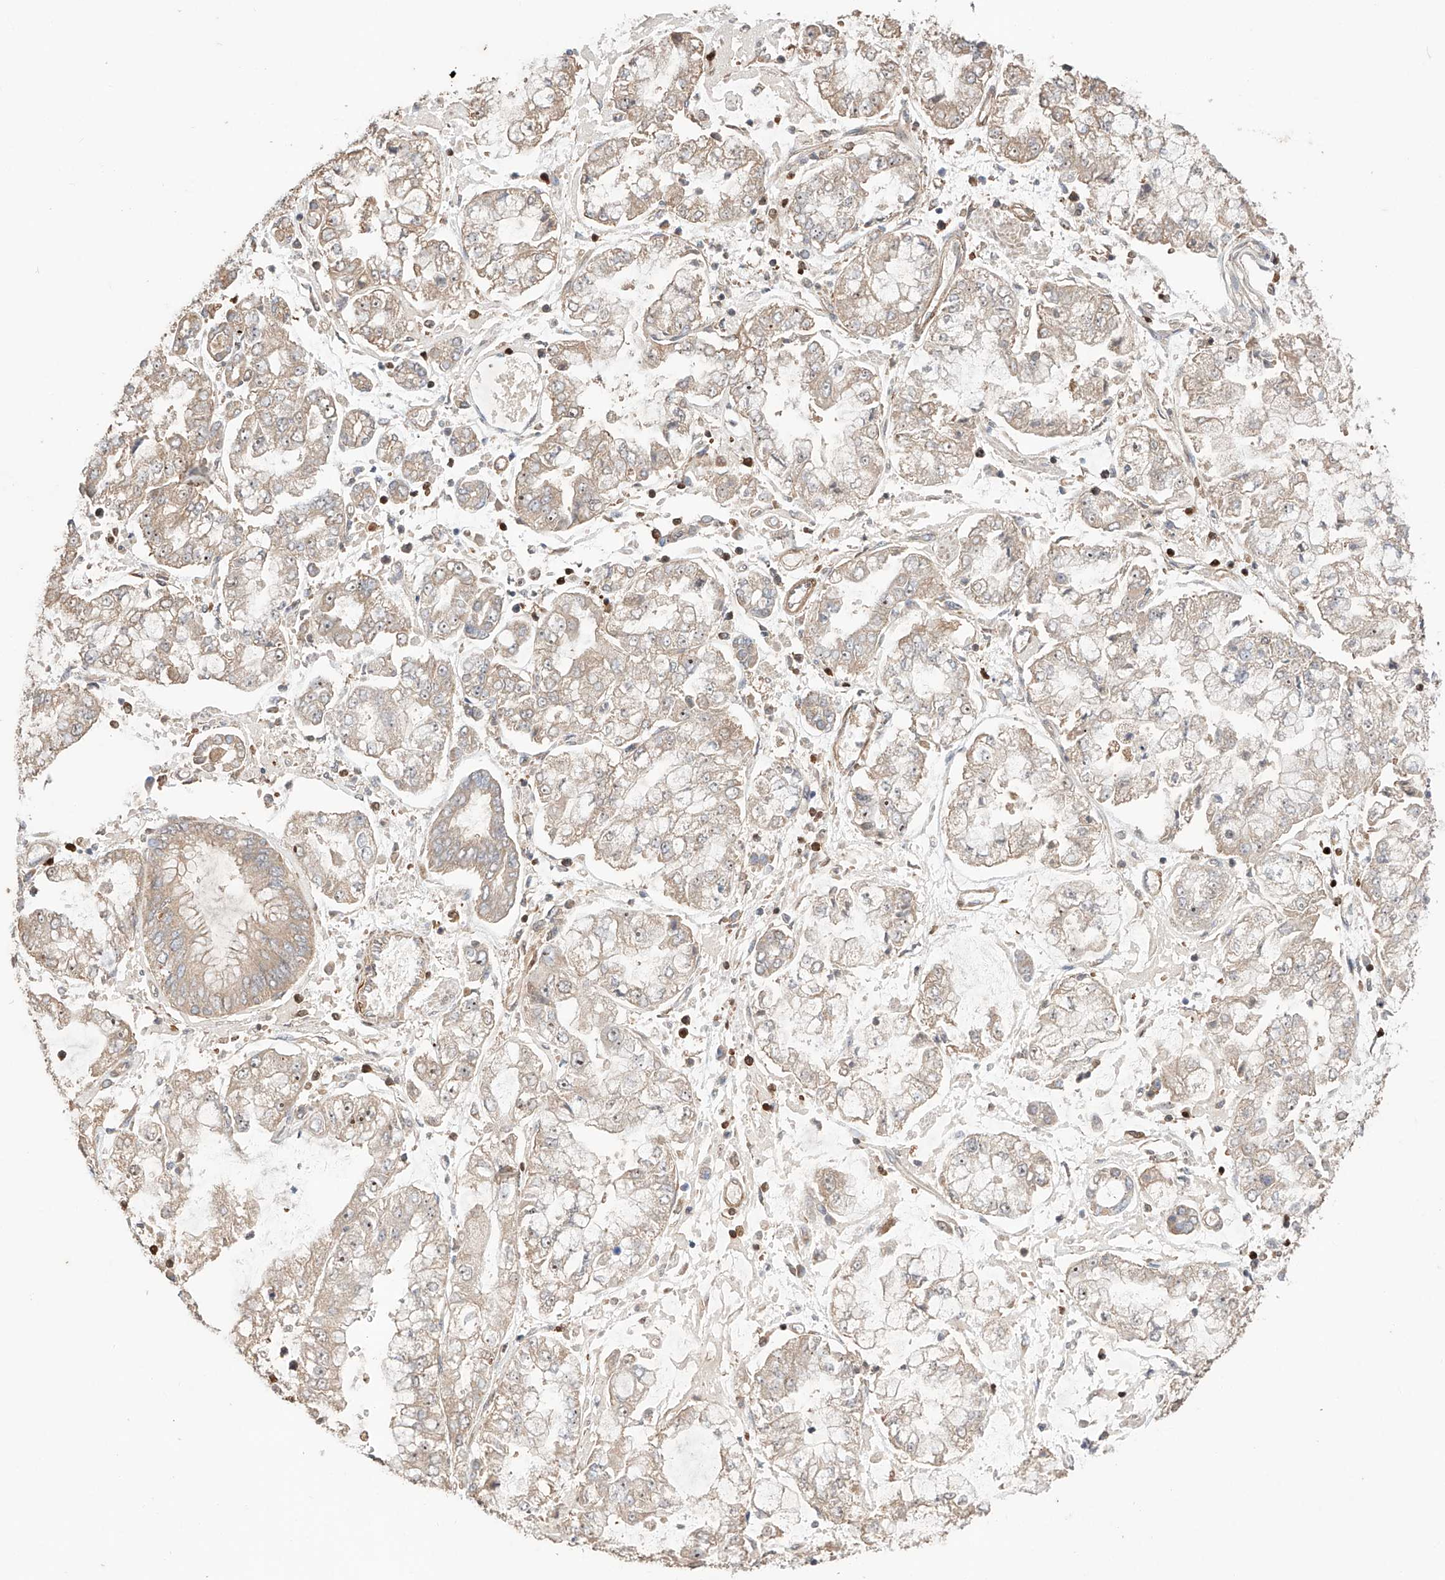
{"staining": {"intensity": "weak", "quantity": "<25%", "location": "cytoplasmic/membranous"}, "tissue": "stomach cancer", "cell_type": "Tumor cells", "image_type": "cancer", "snomed": [{"axis": "morphology", "description": "Adenocarcinoma, NOS"}, {"axis": "topography", "description": "Stomach"}], "caption": "Adenocarcinoma (stomach) was stained to show a protein in brown. There is no significant staining in tumor cells. (Stains: DAB (3,3'-diaminobenzidine) immunohistochemistry with hematoxylin counter stain, Microscopy: brightfield microscopy at high magnification).", "gene": "IGSF22", "patient": {"sex": "male", "age": 76}}